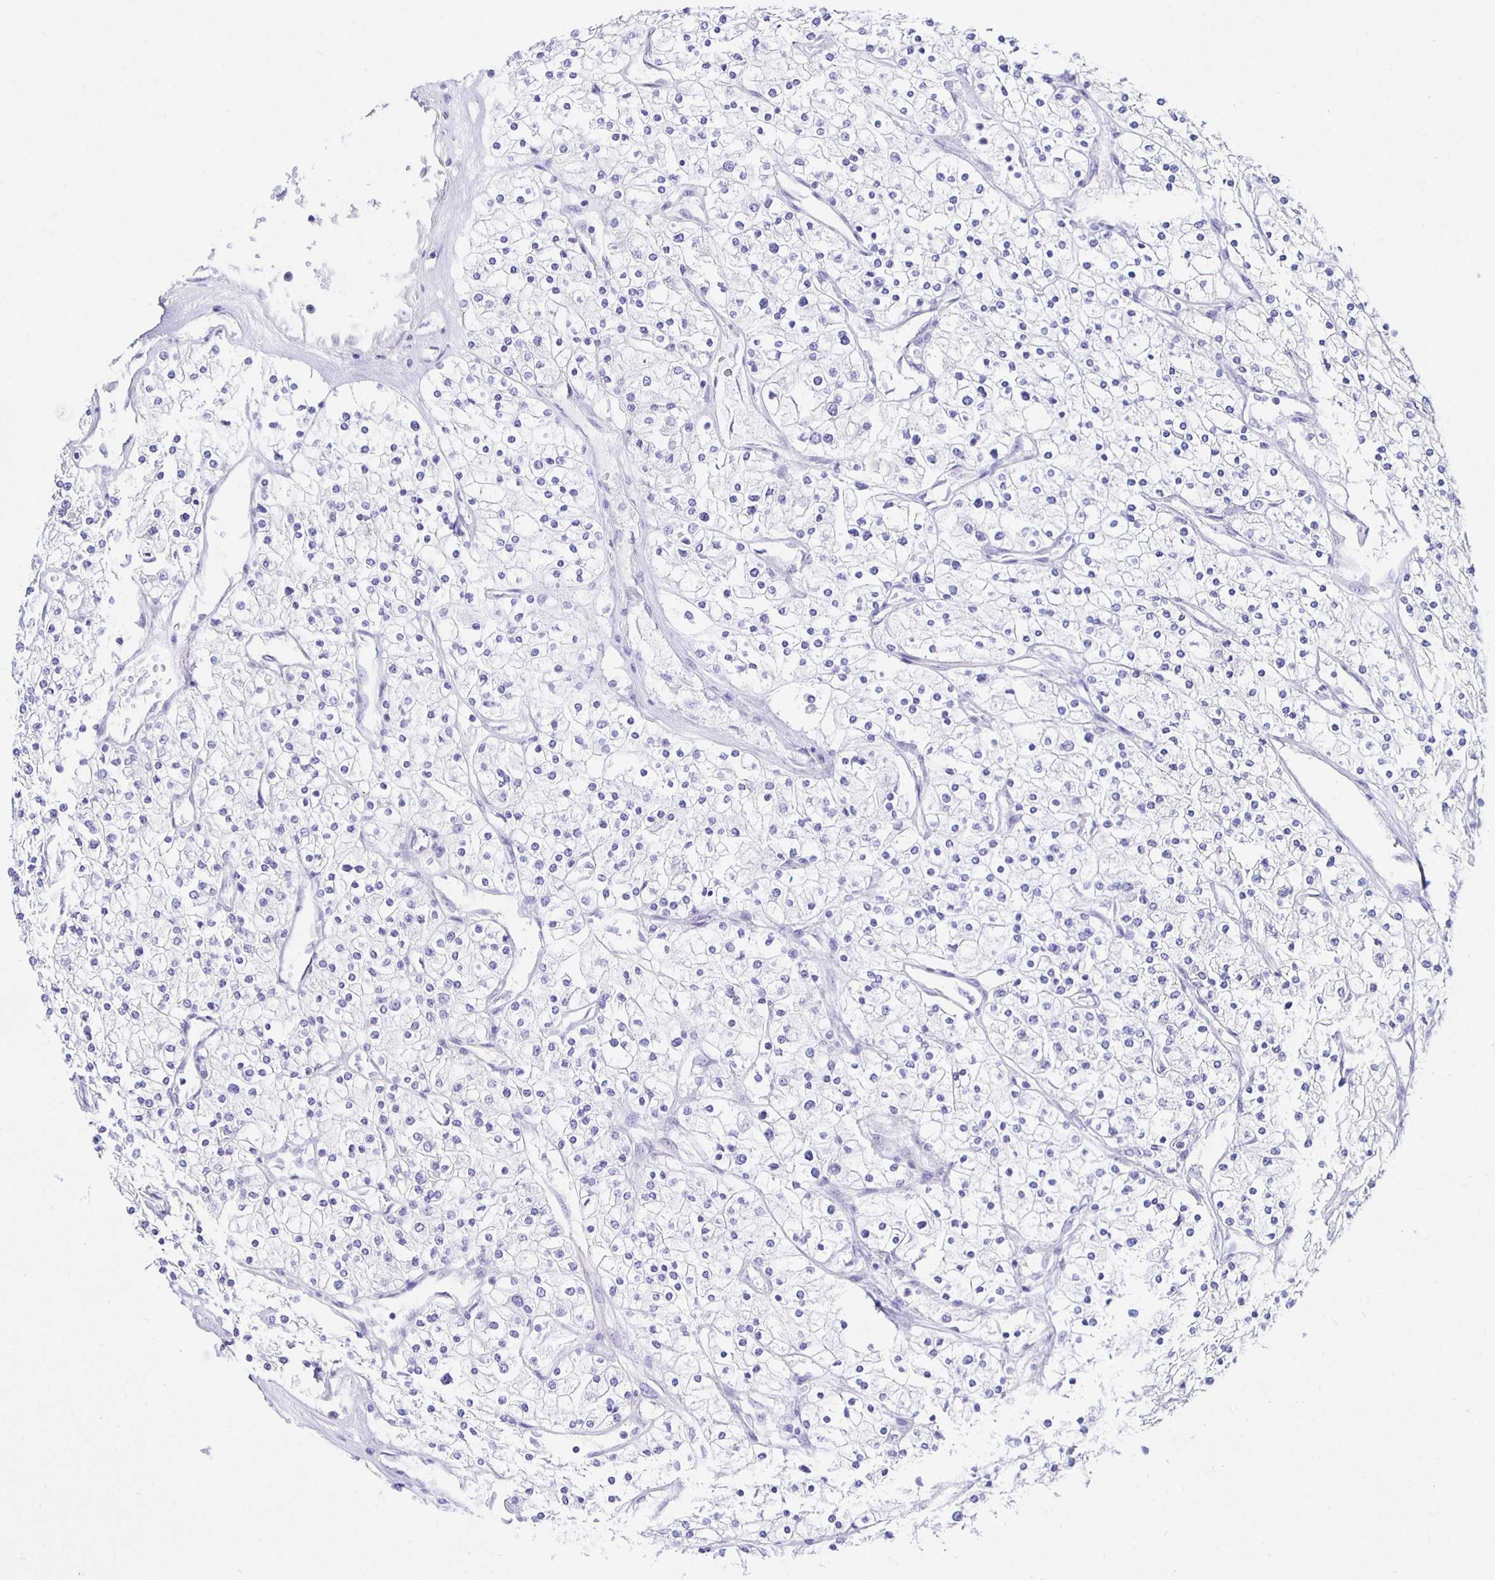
{"staining": {"intensity": "negative", "quantity": "none", "location": "none"}, "tissue": "renal cancer", "cell_type": "Tumor cells", "image_type": "cancer", "snomed": [{"axis": "morphology", "description": "Adenocarcinoma, NOS"}, {"axis": "topography", "description": "Kidney"}], "caption": "The IHC image has no significant expression in tumor cells of adenocarcinoma (renal) tissue.", "gene": "UMOD", "patient": {"sex": "male", "age": 80}}